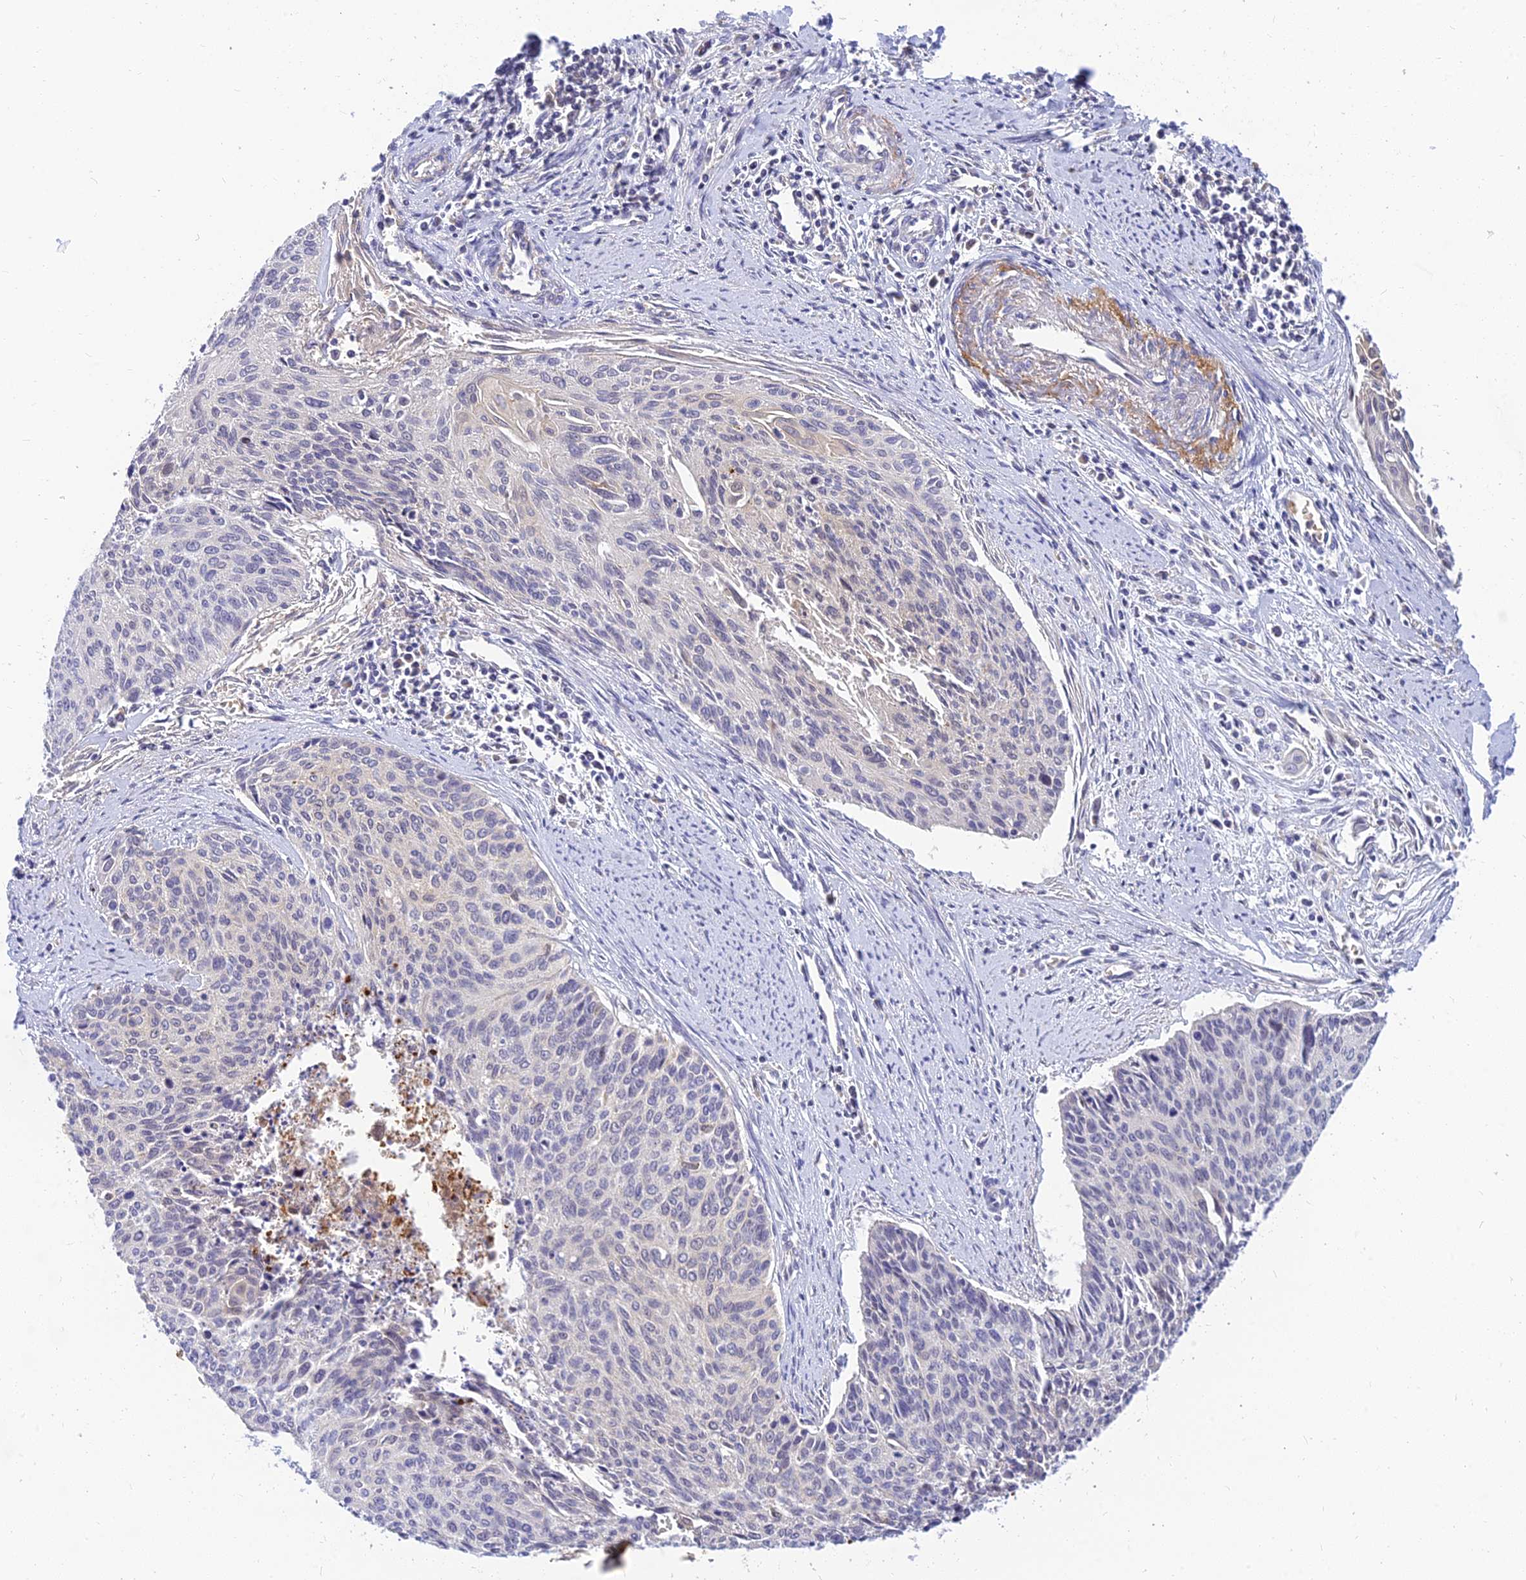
{"staining": {"intensity": "negative", "quantity": "none", "location": "none"}, "tissue": "cervical cancer", "cell_type": "Tumor cells", "image_type": "cancer", "snomed": [{"axis": "morphology", "description": "Squamous cell carcinoma, NOS"}, {"axis": "topography", "description": "Cervix"}], "caption": "This is a photomicrograph of immunohistochemistry (IHC) staining of cervical squamous cell carcinoma, which shows no expression in tumor cells.", "gene": "ANKS4B", "patient": {"sex": "female", "age": 55}}